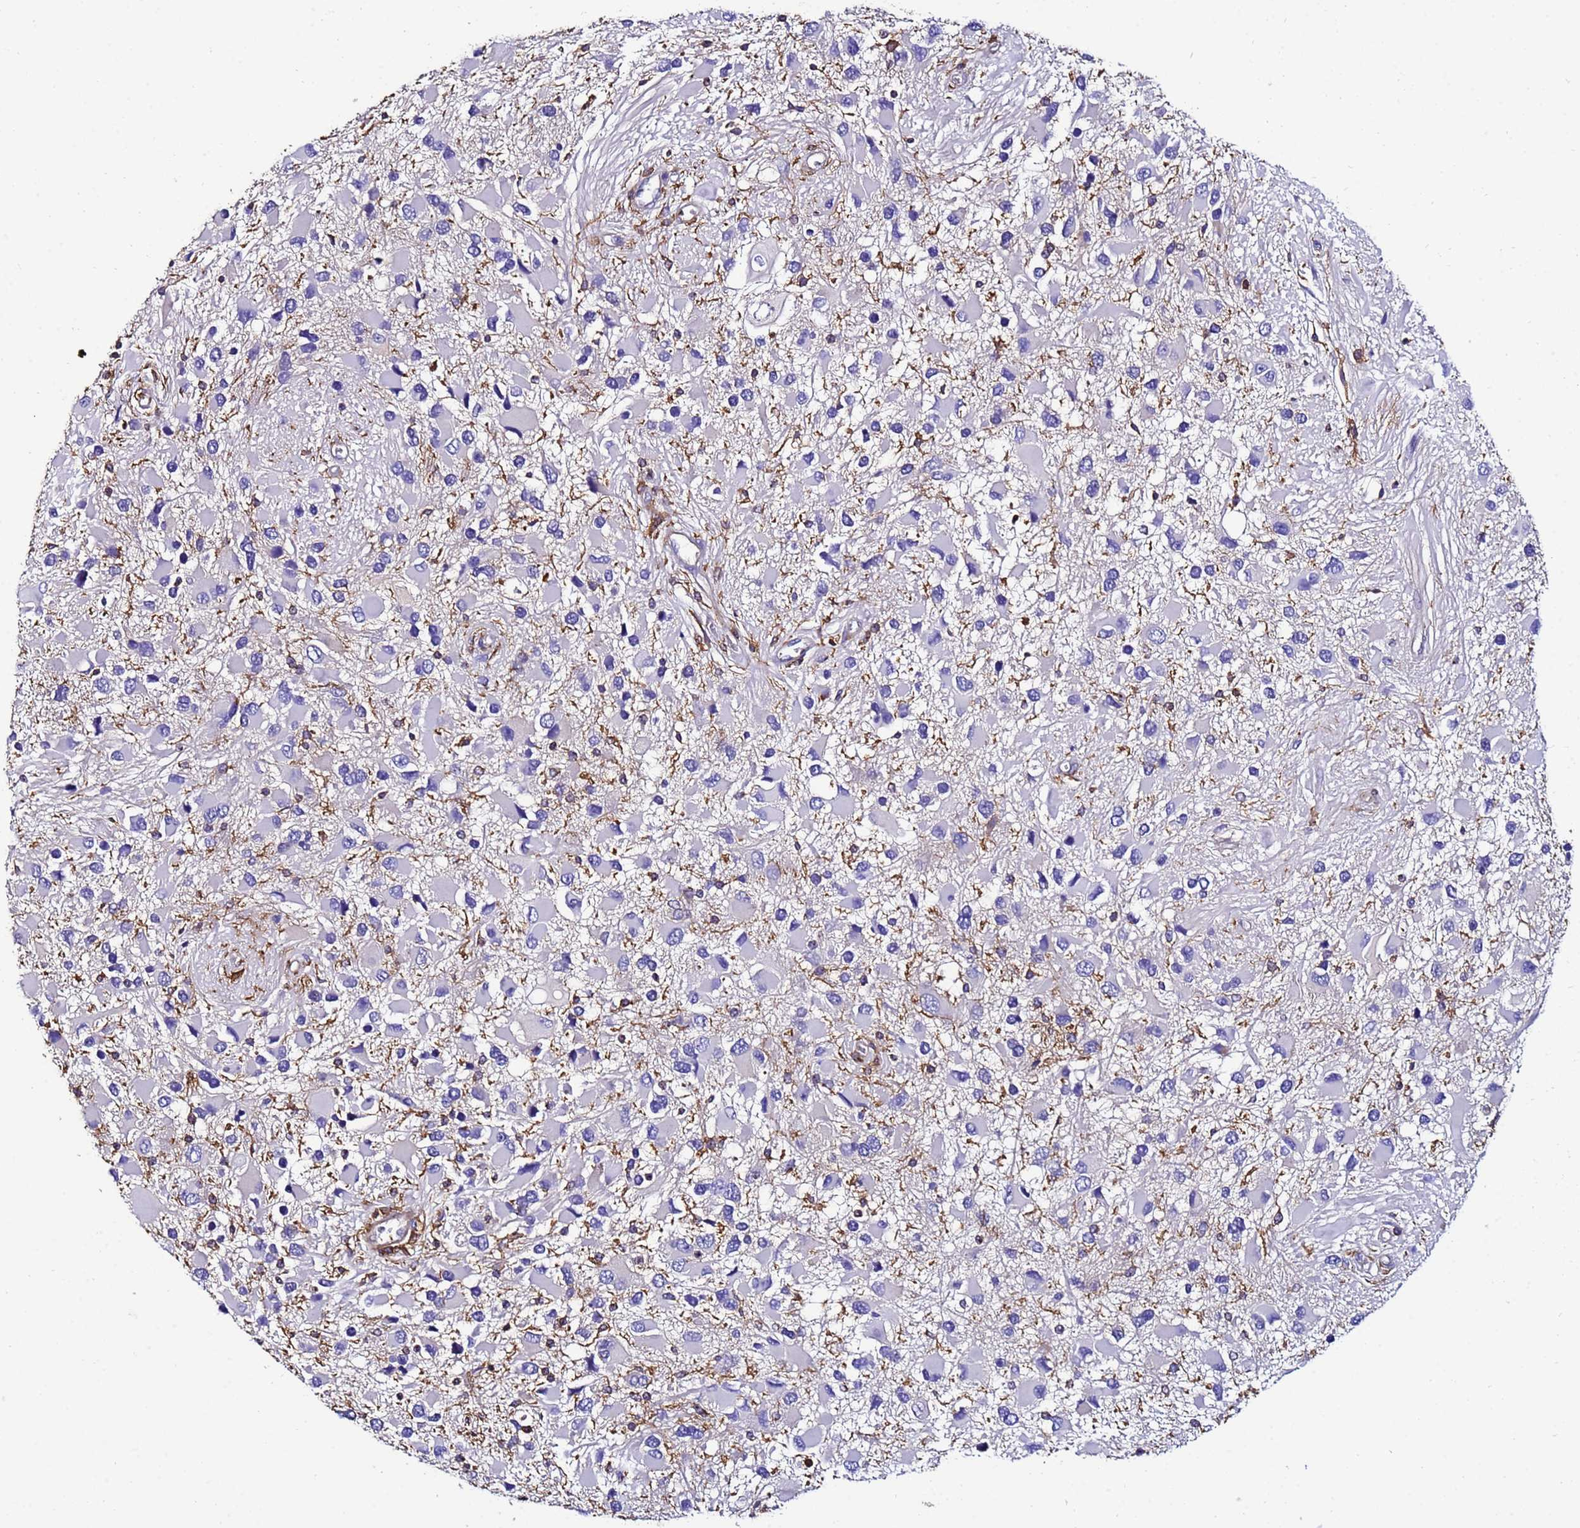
{"staining": {"intensity": "negative", "quantity": "none", "location": "none"}, "tissue": "glioma", "cell_type": "Tumor cells", "image_type": "cancer", "snomed": [{"axis": "morphology", "description": "Glioma, malignant, High grade"}, {"axis": "topography", "description": "Brain"}], "caption": "Histopathology image shows no significant protein positivity in tumor cells of glioma.", "gene": "ACTB", "patient": {"sex": "male", "age": 53}}